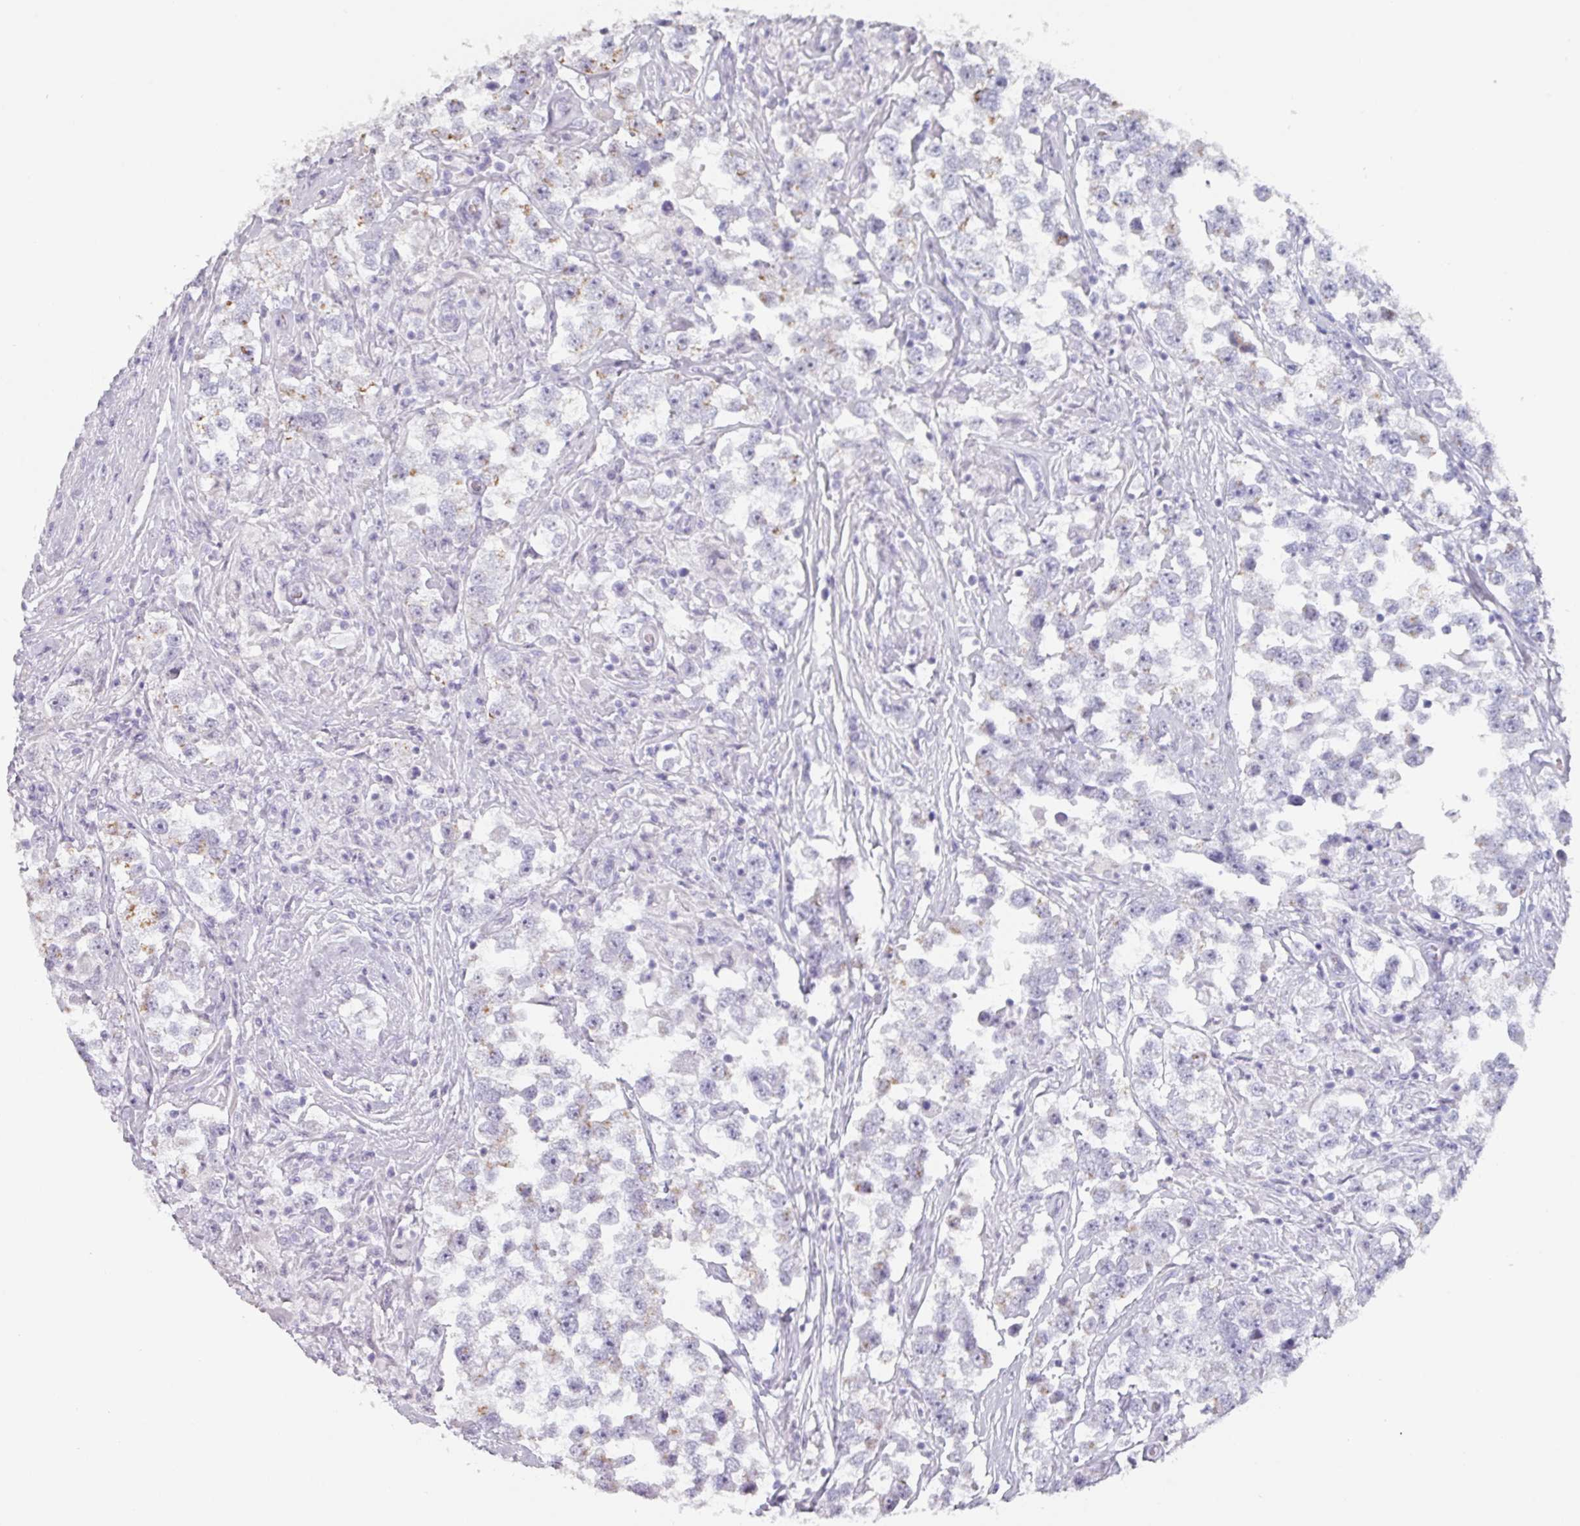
{"staining": {"intensity": "moderate", "quantity": "<25%", "location": "cytoplasmic/membranous"}, "tissue": "testis cancer", "cell_type": "Tumor cells", "image_type": "cancer", "snomed": [{"axis": "morphology", "description": "Seminoma, NOS"}, {"axis": "topography", "description": "Testis"}], "caption": "Testis seminoma stained for a protein (brown) demonstrates moderate cytoplasmic/membranous positive positivity in approximately <25% of tumor cells.", "gene": "CEP78", "patient": {"sex": "male", "age": 46}}